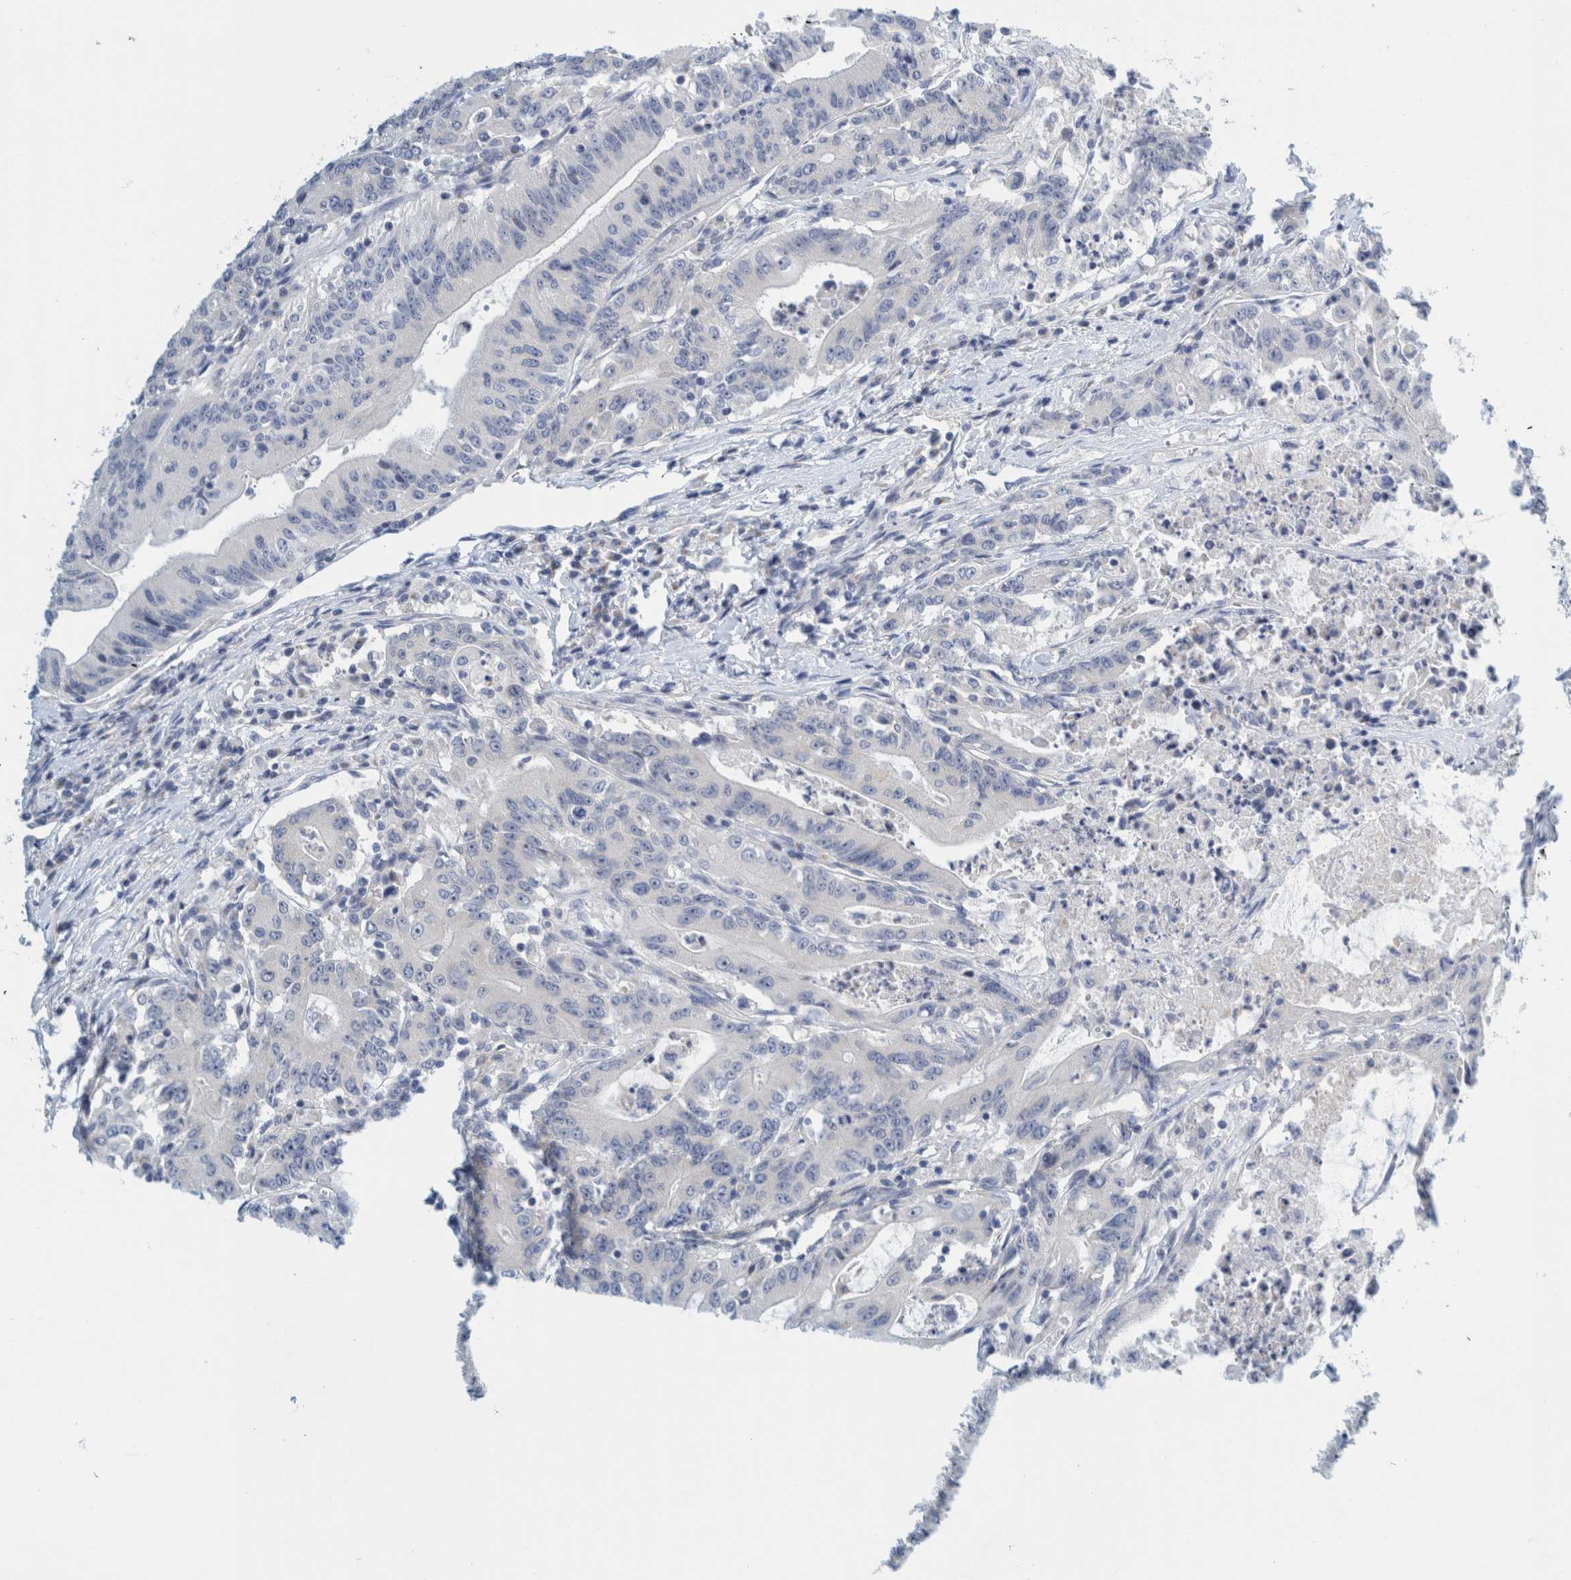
{"staining": {"intensity": "negative", "quantity": "none", "location": "none"}, "tissue": "colorectal cancer", "cell_type": "Tumor cells", "image_type": "cancer", "snomed": [{"axis": "morphology", "description": "Adenocarcinoma, NOS"}, {"axis": "topography", "description": "Colon"}], "caption": "Image shows no significant protein positivity in tumor cells of colorectal cancer (adenocarcinoma).", "gene": "ZNF324B", "patient": {"sex": "female", "age": 77}}